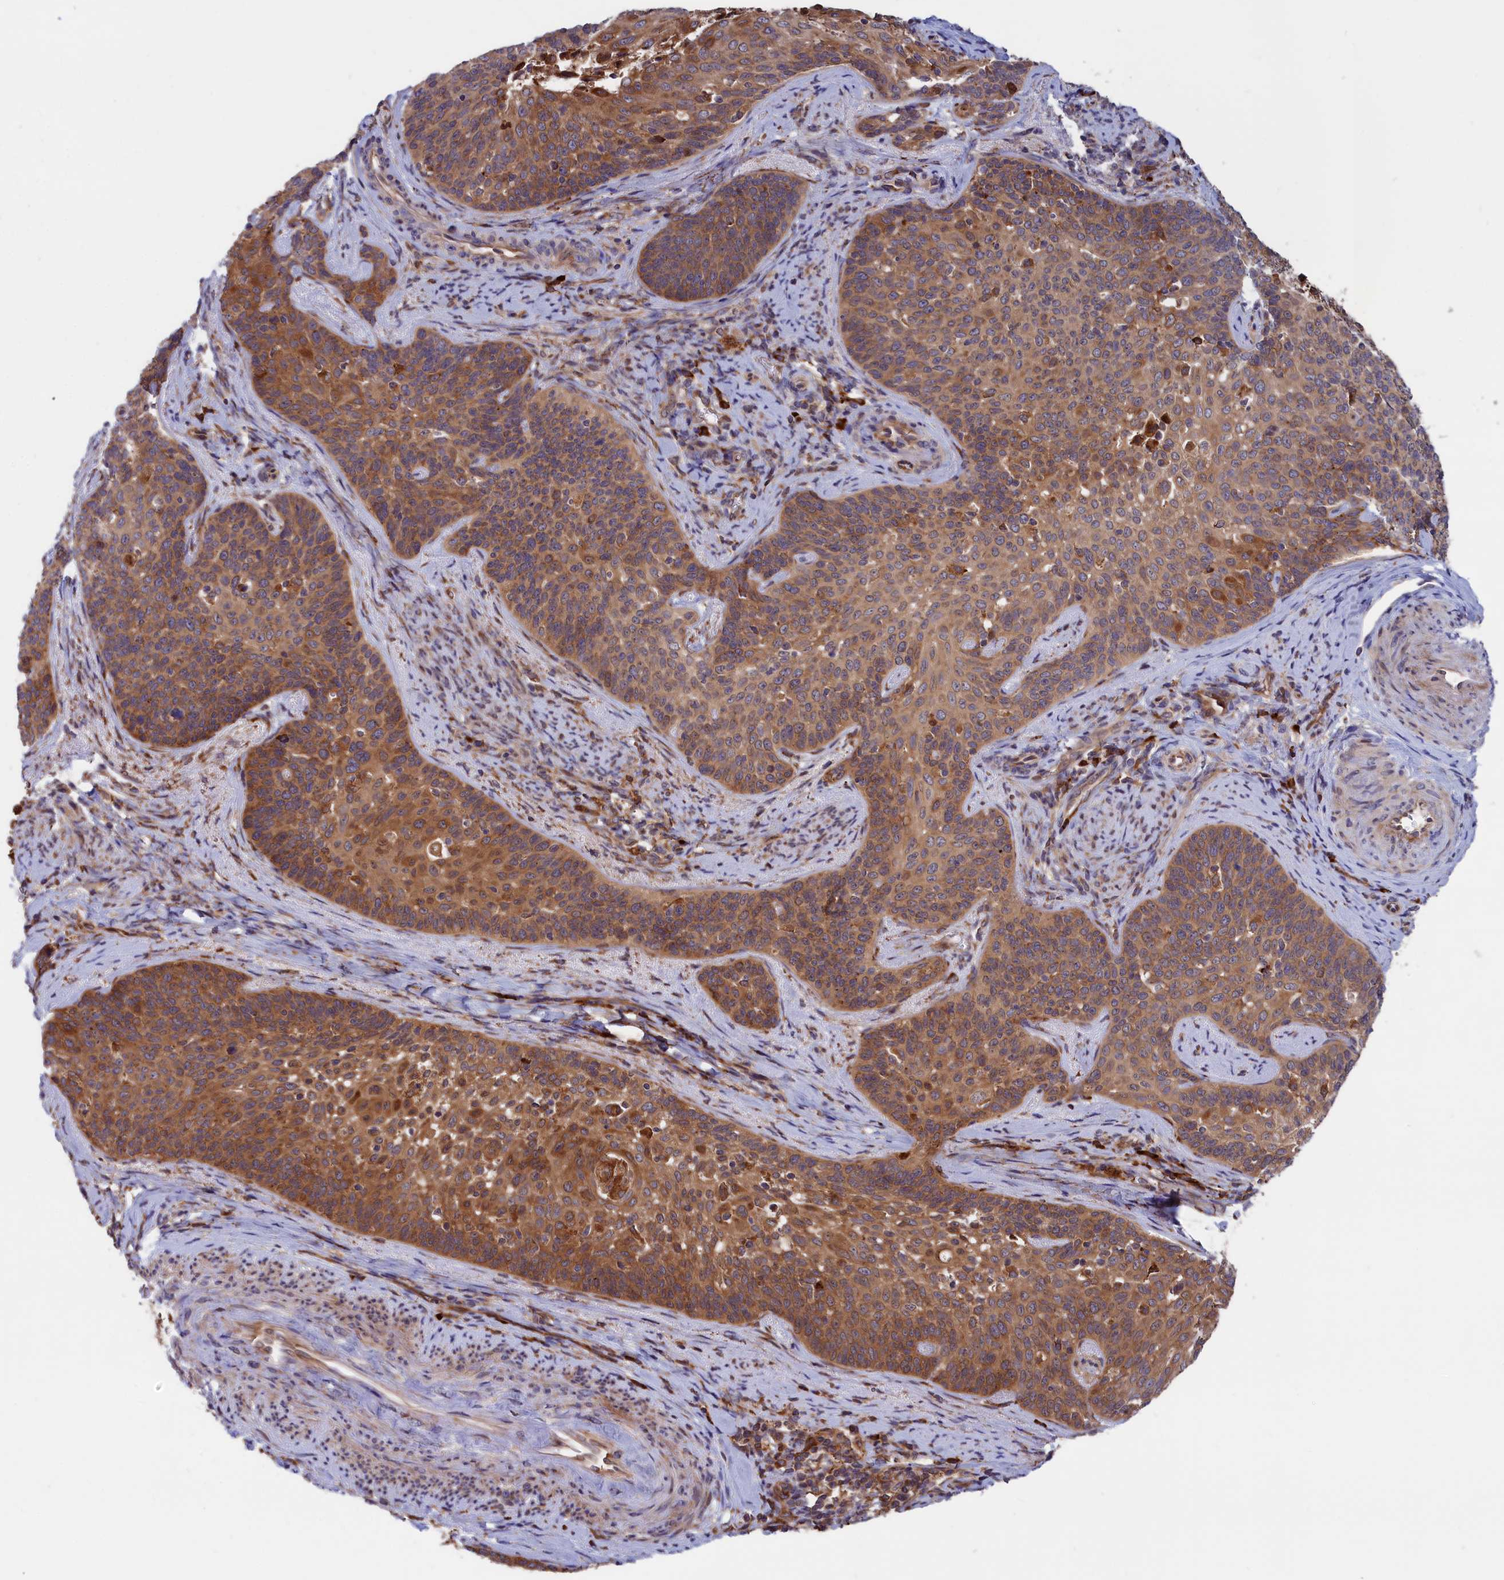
{"staining": {"intensity": "moderate", "quantity": ">75%", "location": "cytoplasmic/membranous"}, "tissue": "cervical cancer", "cell_type": "Tumor cells", "image_type": "cancer", "snomed": [{"axis": "morphology", "description": "Squamous cell carcinoma, NOS"}, {"axis": "topography", "description": "Cervix"}], "caption": "Immunohistochemistry of cervical squamous cell carcinoma demonstrates medium levels of moderate cytoplasmic/membranous staining in about >75% of tumor cells. (brown staining indicates protein expression, while blue staining denotes nuclei).", "gene": "PLA2G4C", "patient": {"sex": "female", "age": 50}}